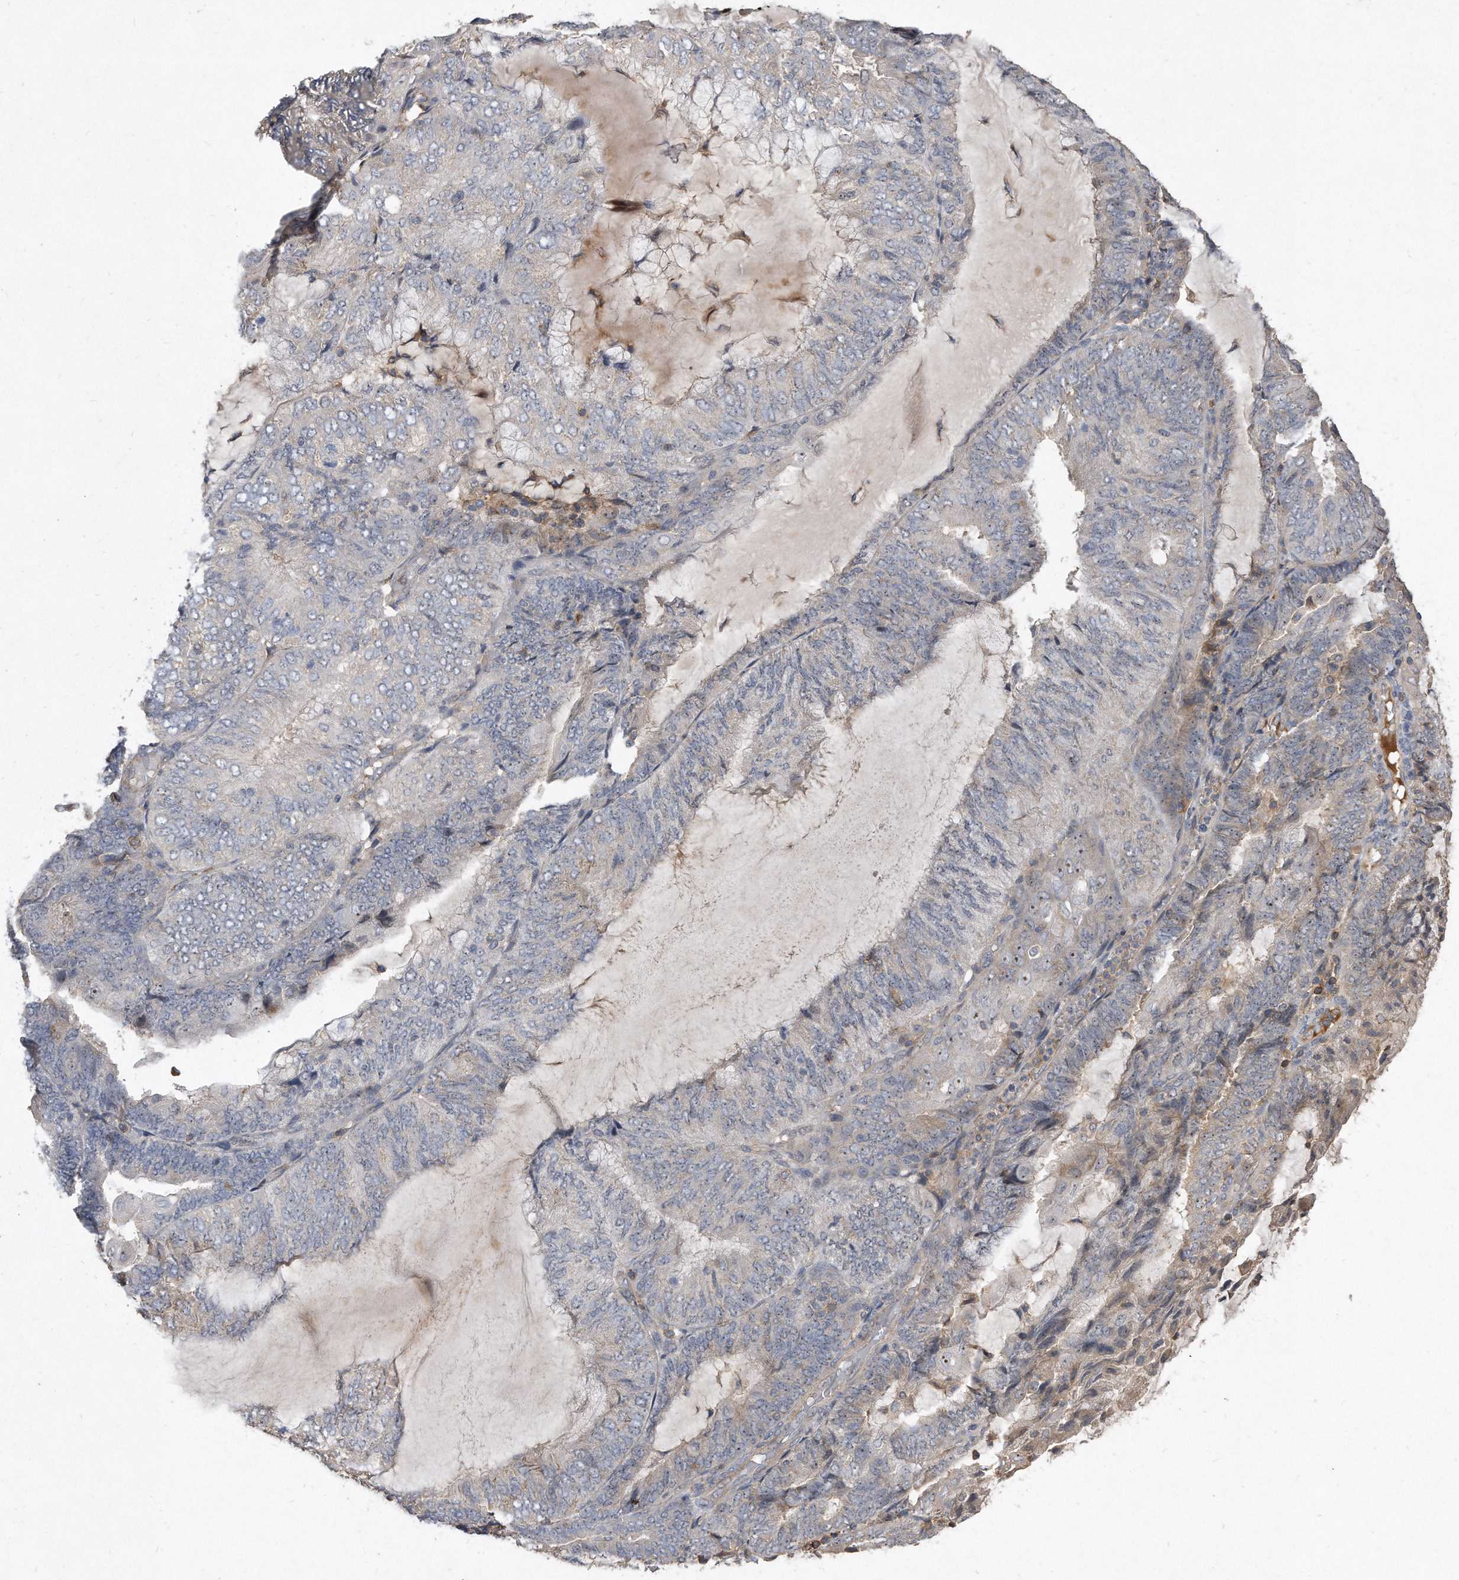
{"staining": {"intensity": "negative", "quantity": "none", "location": "none"}, "tissue": "endometrial cancer", "cell_type": "Tumor cells", "image_type": "cancer", "snomed": [{"axis": "morphology", "description": "Adenocarcinoma, NOS"}, {"axis": "topography", "description": "Endometrium"}], "caption": "An IHC micrograph of endometrial cancer (adenocarcinoma) is shown. There is no staining in tumor cells of endometrial cancer (adenocarcinoma).", "gene": "PGBD2", "patient": {"sex": "female", "age": 81}}